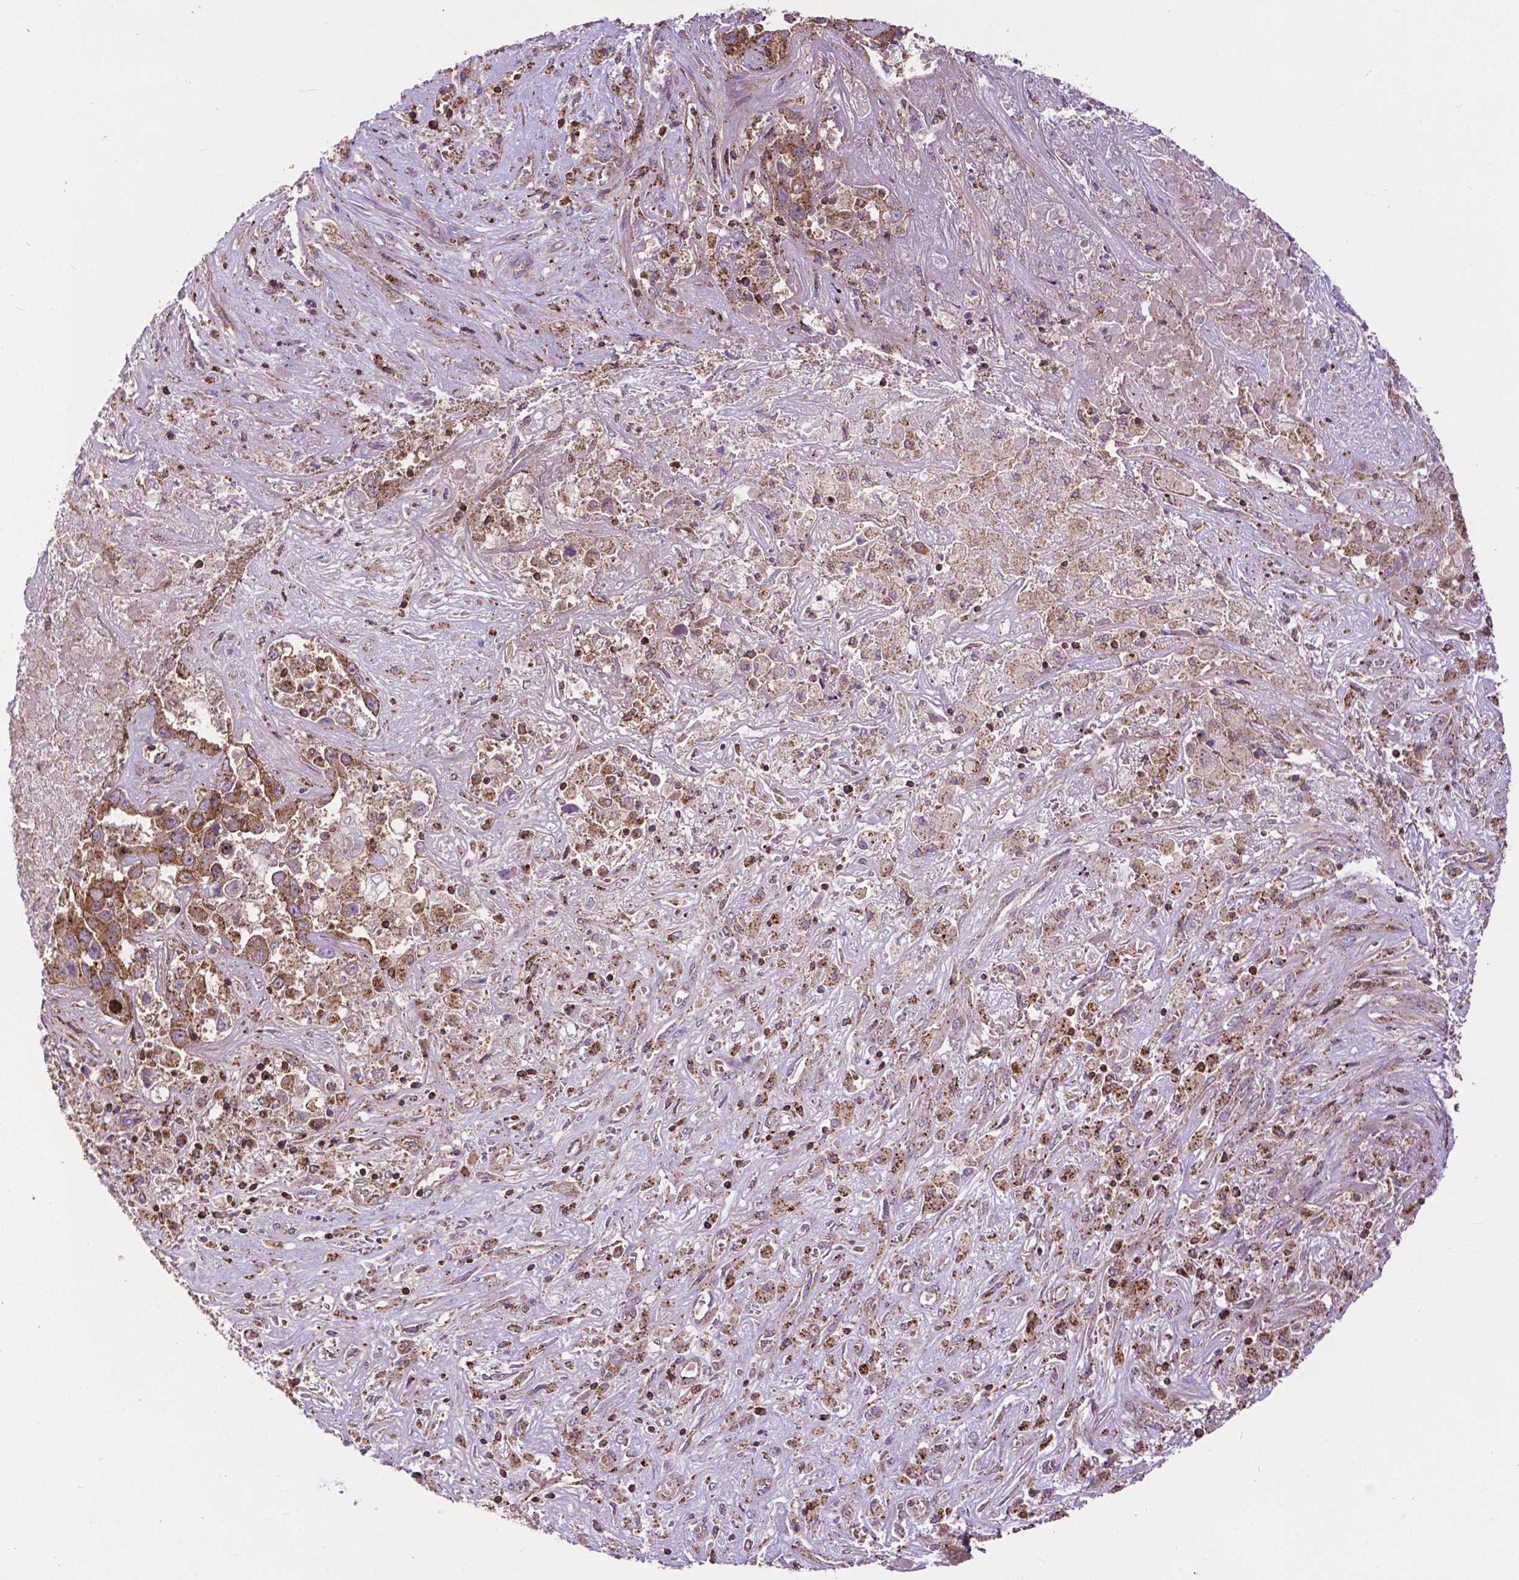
{"staining": {"intensity": "moderate", "quantity": ">75%", "location": "cytoplasmic/membranous"}, "tissue": "liver cancer", "cell_type": "Tumor cells", "image_type": "cancer", "snomed": [{"axis": "morphology", "description": "Cholangiocarcinoma"}, {"axis": "topography", "description": "Liver"}], "caption": "Liver cancer stained for a protein shows moderate cytoplasmic/membranous positivity in tumor cells. (brown staining indicates protein expression, while blue staining denotes nuclei).", "gene": "CHMP4A", "patient": {"sex": "female", "age": 52}}